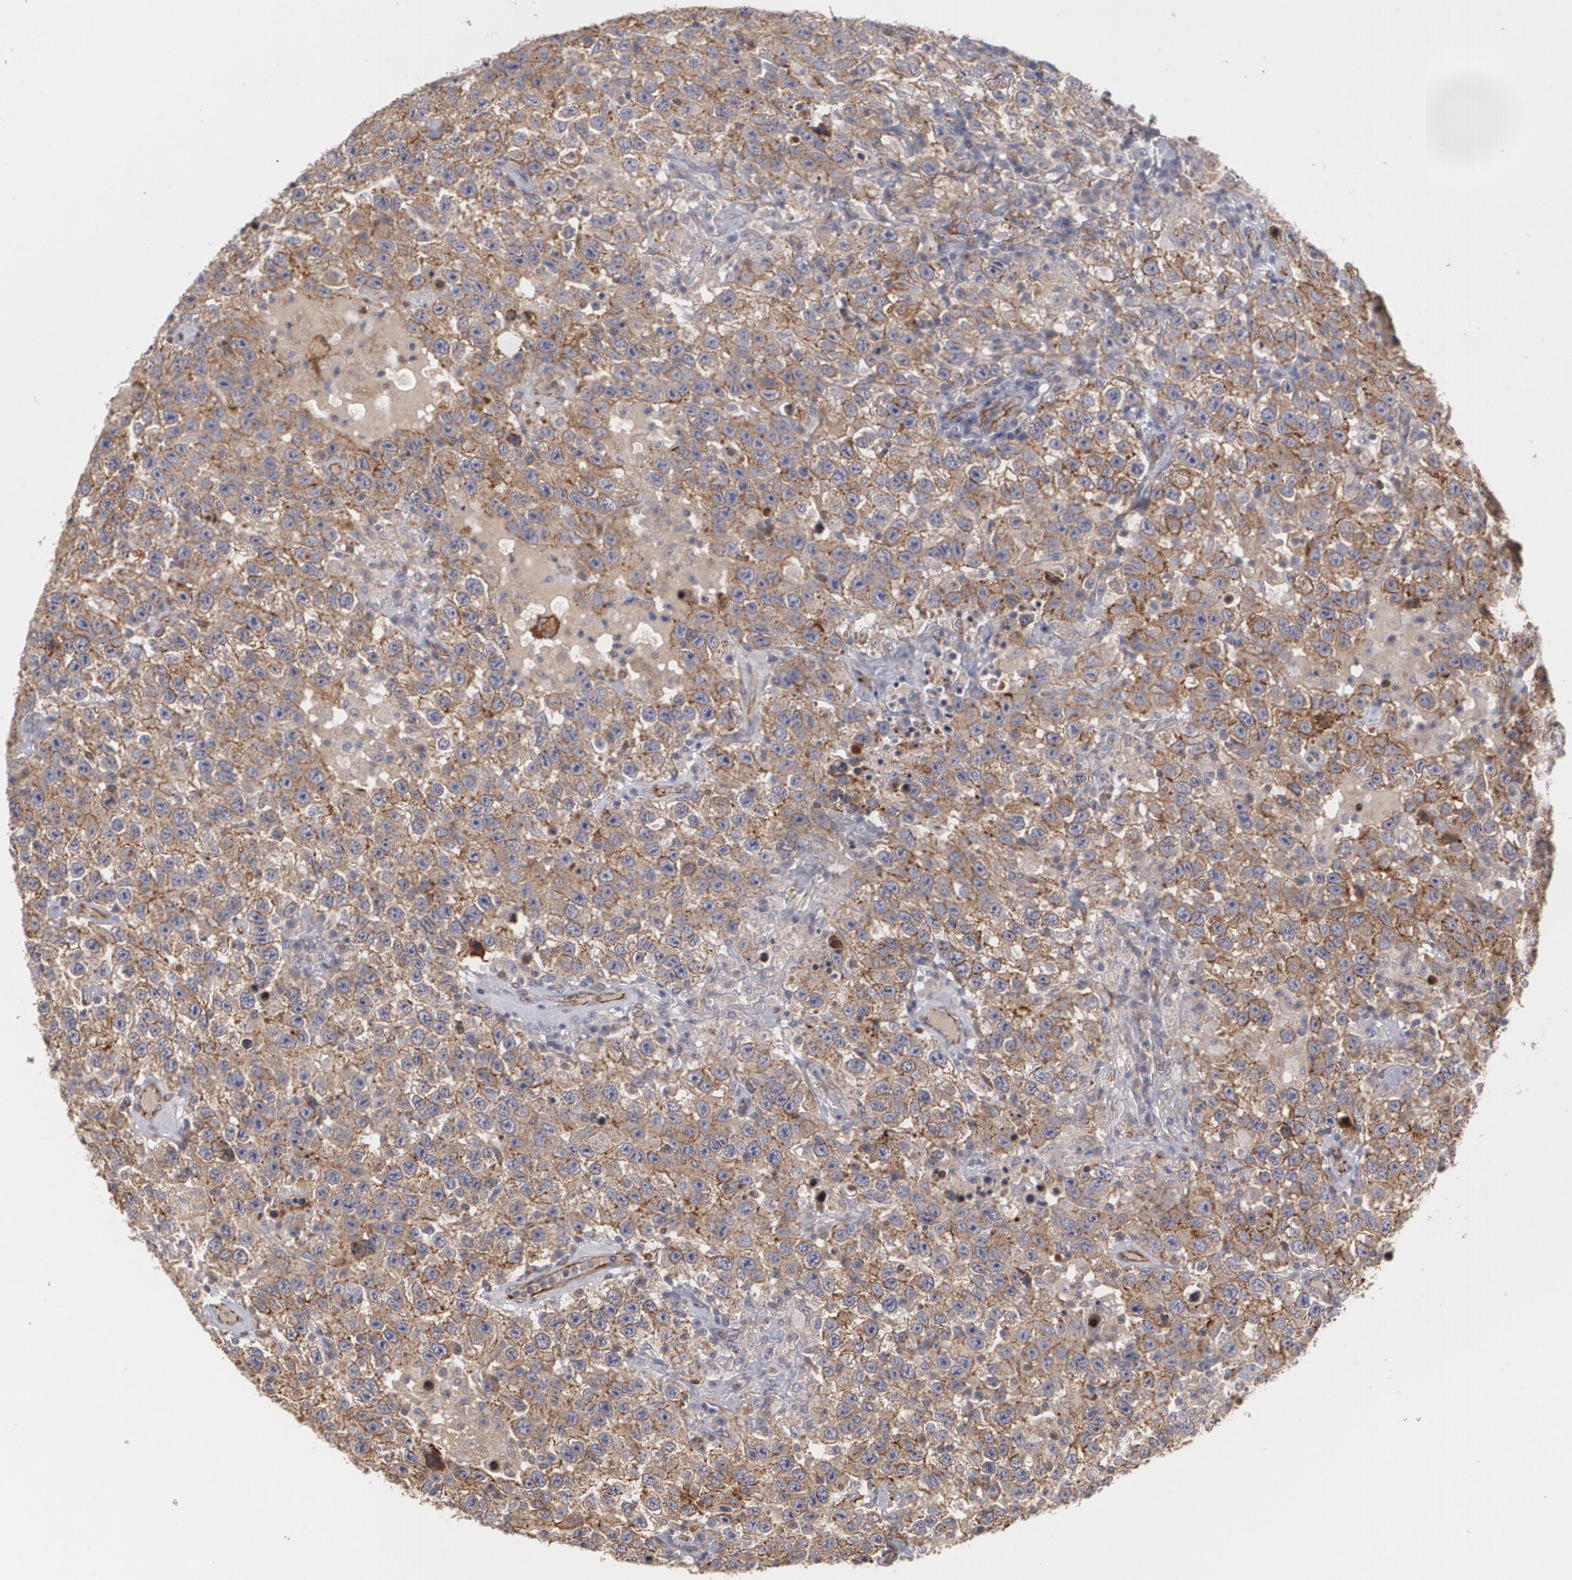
{"staining": {"intensity": "moderate", "quantity": ">75%", "location": "cytoplasmic/membranous"}, "tissue": "testis cancer", "cell_type": "Tumor cells", "image_type": "cancer", "snomed": [{"axis": "morphology", "description": "Seminoma, NOS"}, {"axis": "topography", "description": "Testis"}], "caption": "Protein analysis of testis cancer (seminoma) tissue displays moderate cytoplasmic/membranous expression in approximately >75% of tumor cells. The protein is stained brown, and the nuclei are stained in blue (DAB (3,3'-diaminobenzidine) IHC with brightfield microscopy, high magnification).", "gene": "TJP1", "patient": {"sex": "male", "age": 41}}